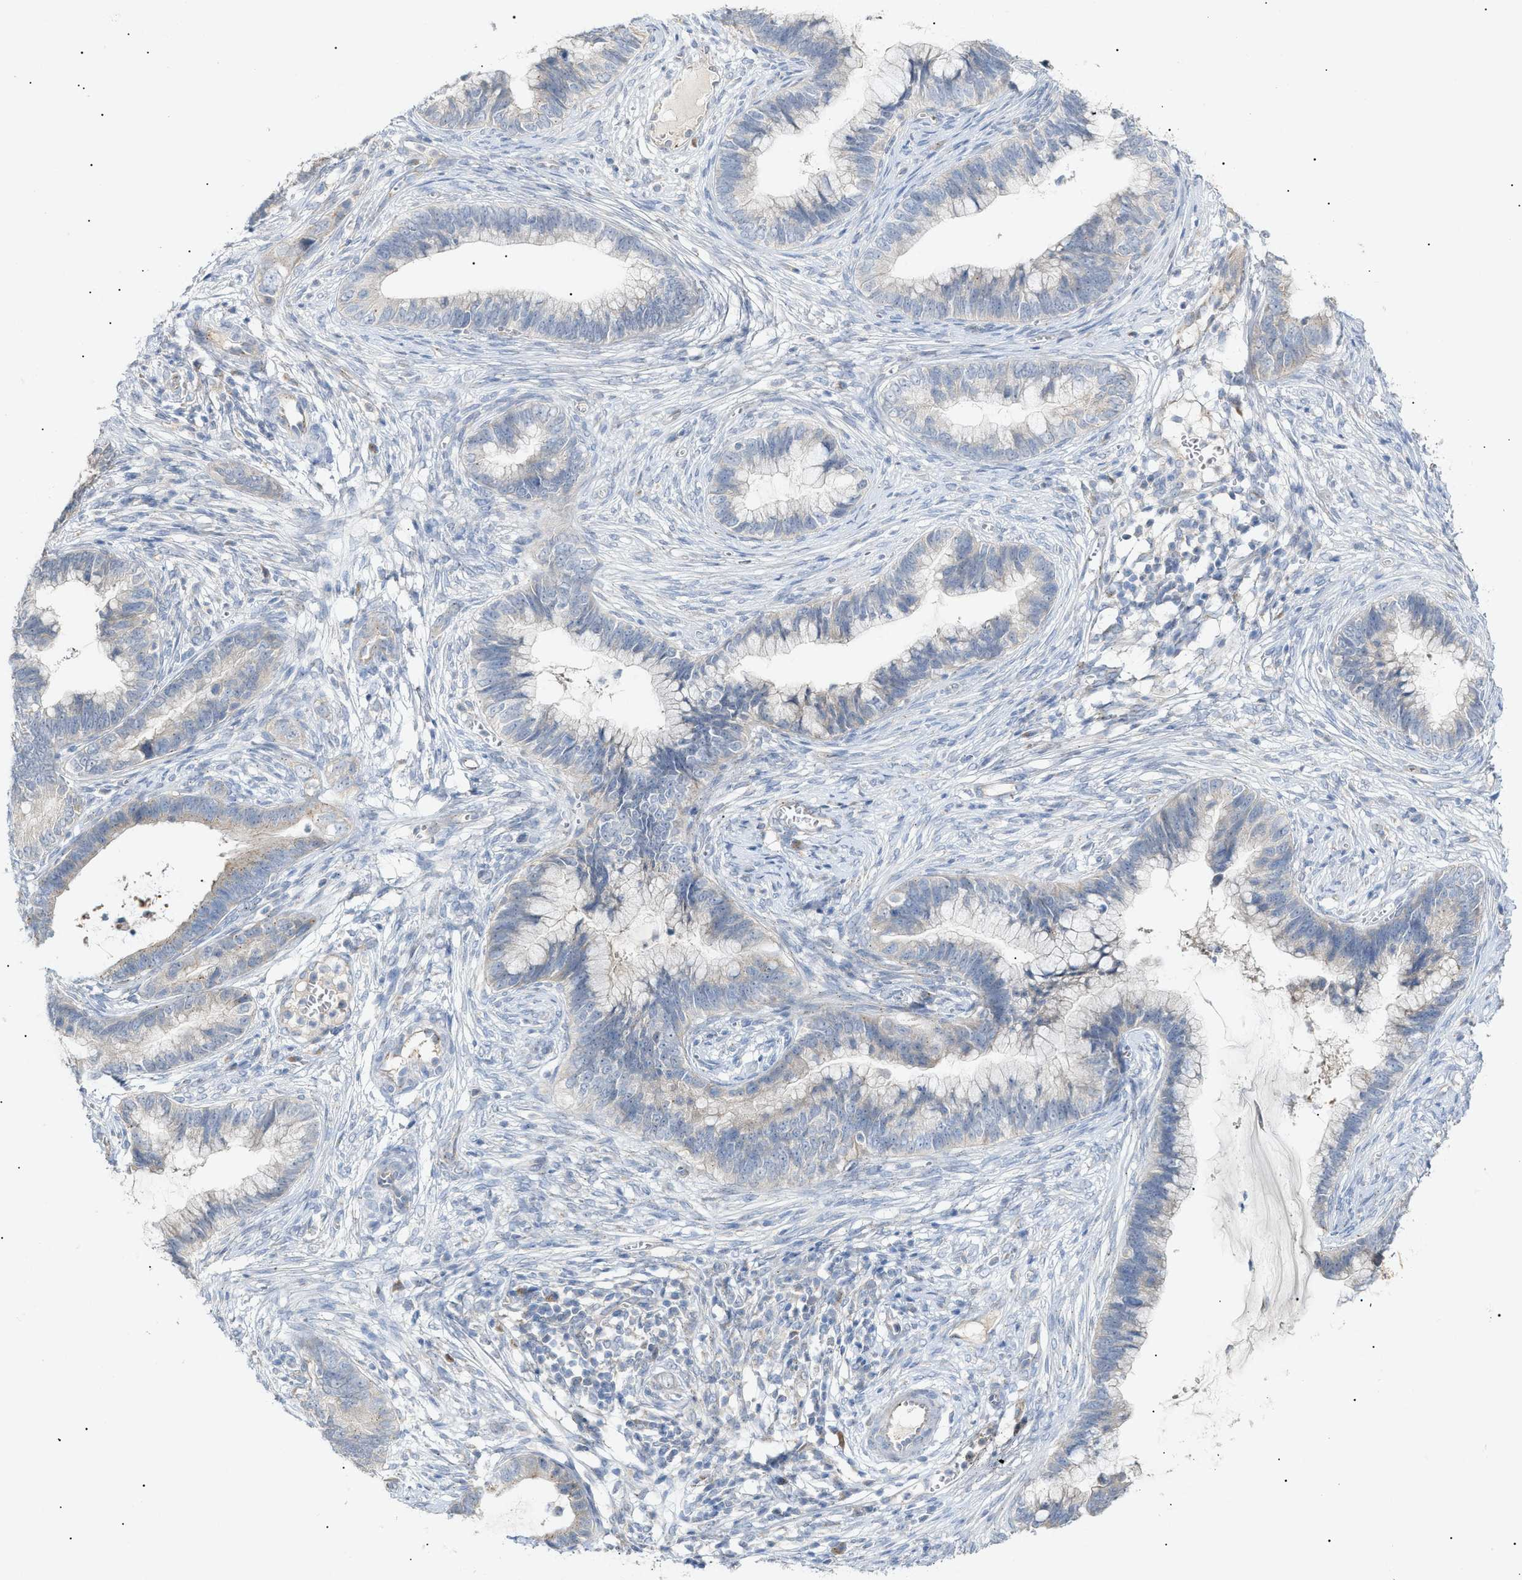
{"staining": {"intensity": "negative", "quantity": "none", "location": "none"}, "tissue": "cervical cancer", "cell_type": "Tumor cells", "image_type": "cancer", "snomed": [{"axis": "morphology", "description": "Adenocarcinoma, NOS"}, {"axis": "topography", "description": "Cervix"}], "caption": "Immunohistochemistry (IHC) histopathology image of human cervical cancer (adenocarcinoma) stained for a protein (brown), which exhibits no expression in tumor cells.", "gene": "SLC25A31", "patient": {"sex": "female", "age": 44}}